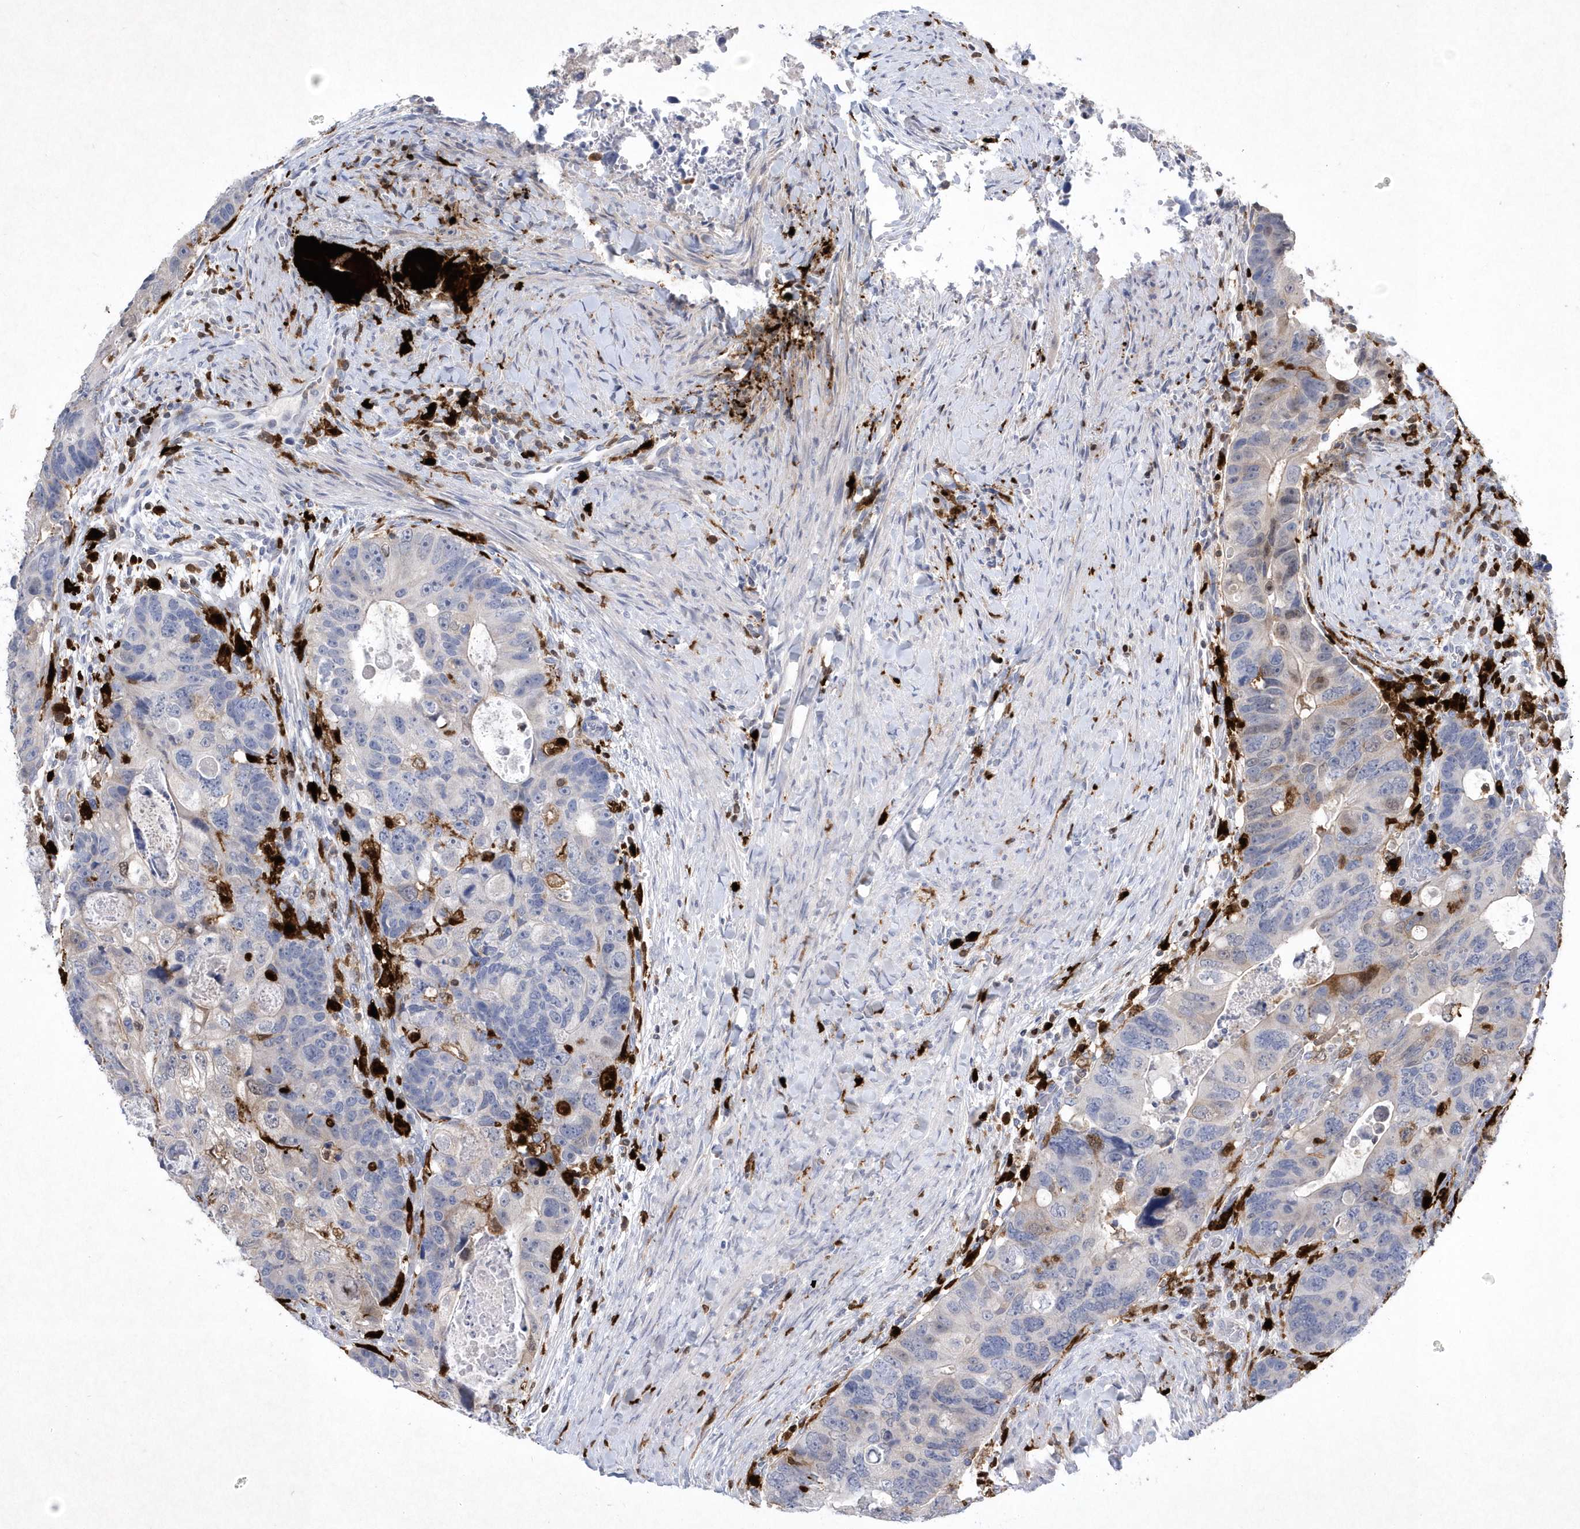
{"staining": {"intensity": "negative", "quantity": "none", "location": "none"}, "tissue": "colorectal cancer", "cell_type": "Tumor cells", "image_type": "cancer", "snomed": [{"axis": "morphology", "description": "Adenocarcinoma, NOS"}, {"axis": "topography", "description": "Rectum"}], "caption": "Immunohistochemistry of human colorectal adenocarcinoma exhibits no staining in tumor cells. (DAB IHC visualized using brightfield microscopy, high magnification).", "gene": "BHLHA15", "patient": {"sex": "male", "age": 59}}